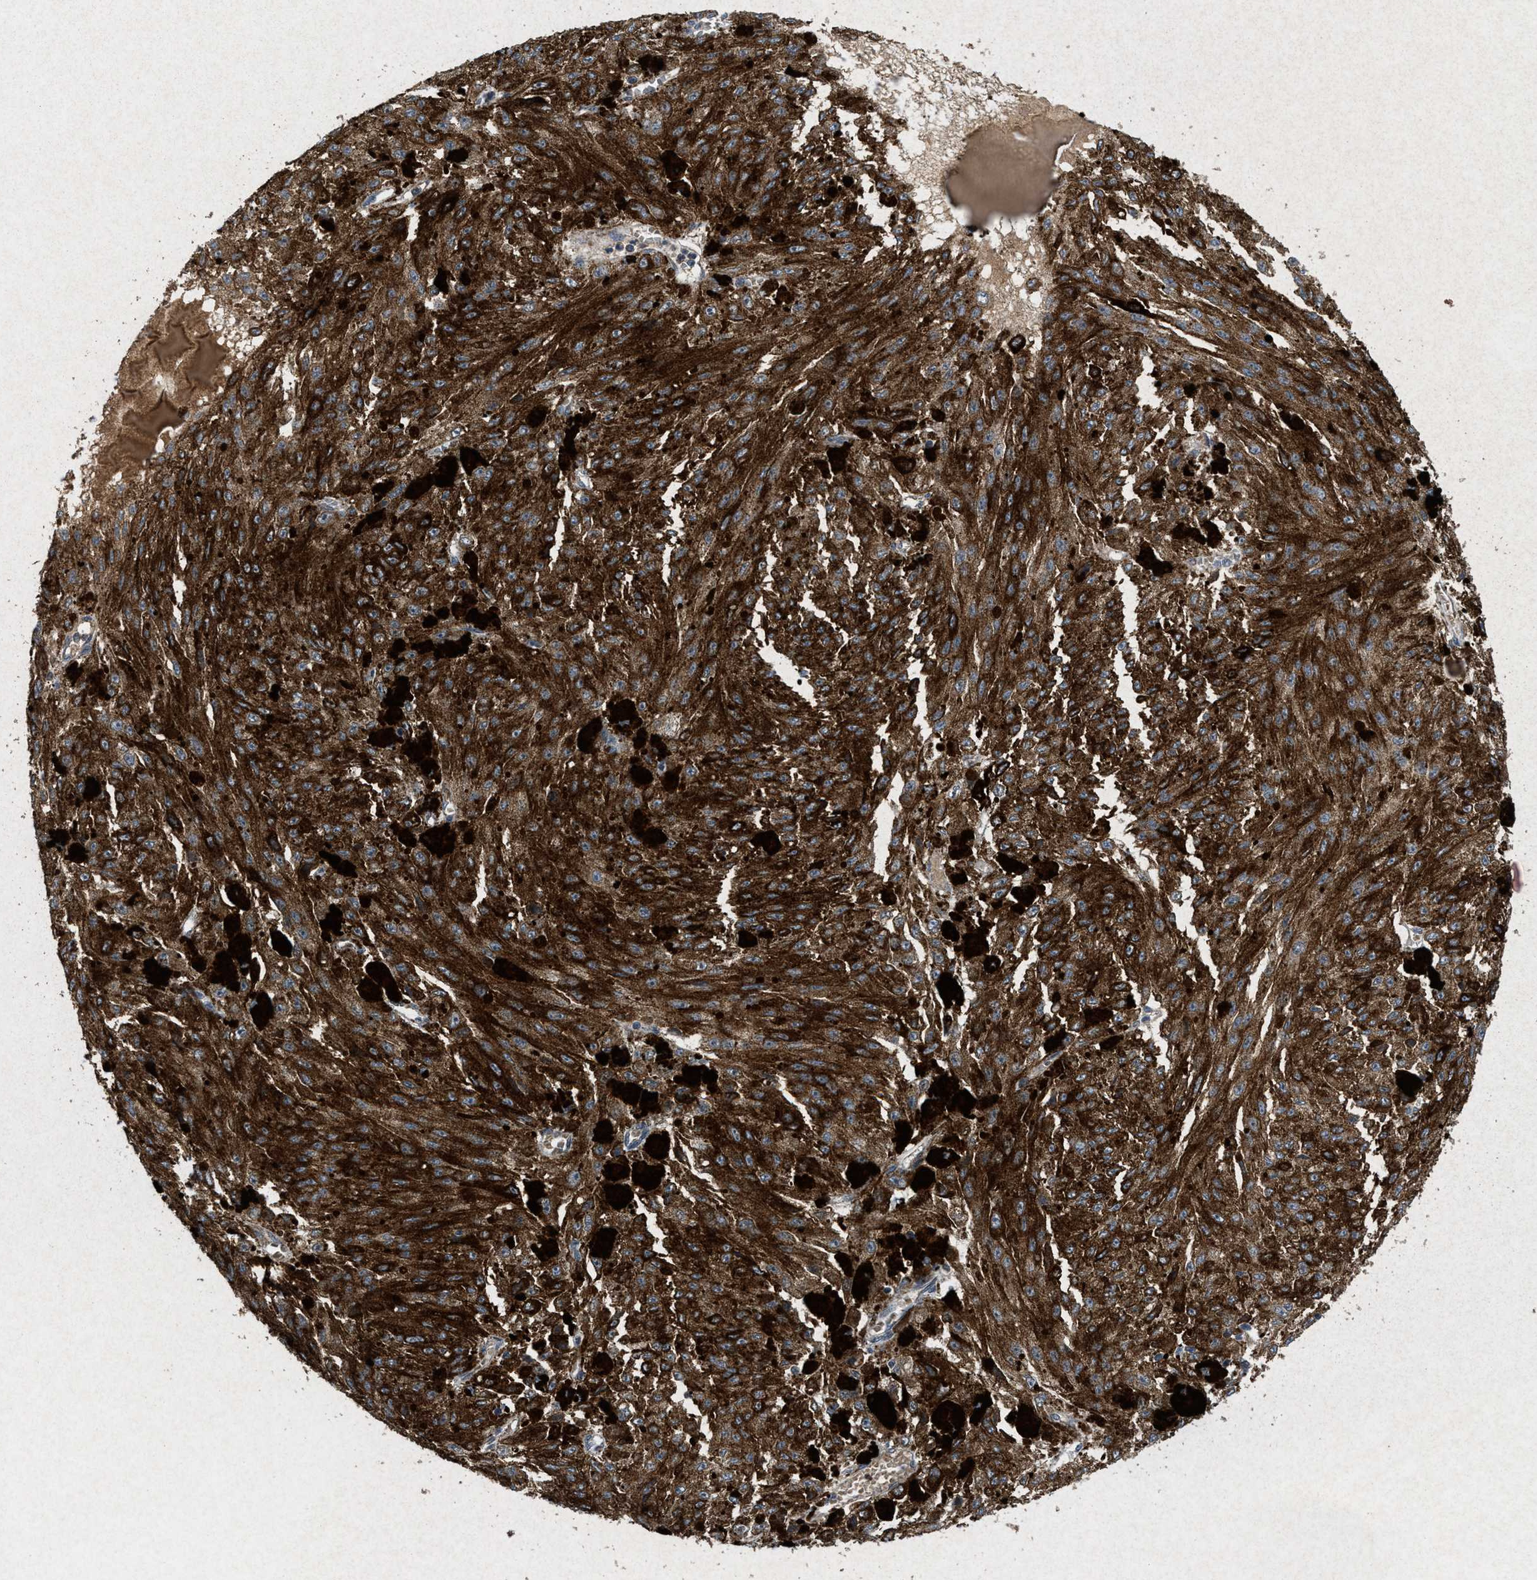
{"staining": {"intensity": "strong", "quantity": ">75%", "location": "cytoplasmic/membranous"}, "tissue": "melanoma", "cell_type": "Tumor cells", "image_type": "cancer", "snomed": [{"axis": "morphology", "description": "Malignant melanoma, NOS"}, {"axis": "topography", "description": "Other"}], "caption": "Human malignant melanoma stained with a protein marker shows strong staining in tumor cells.", "gene": "MSI2", "patient": {"sex": "male", "age": 79}}